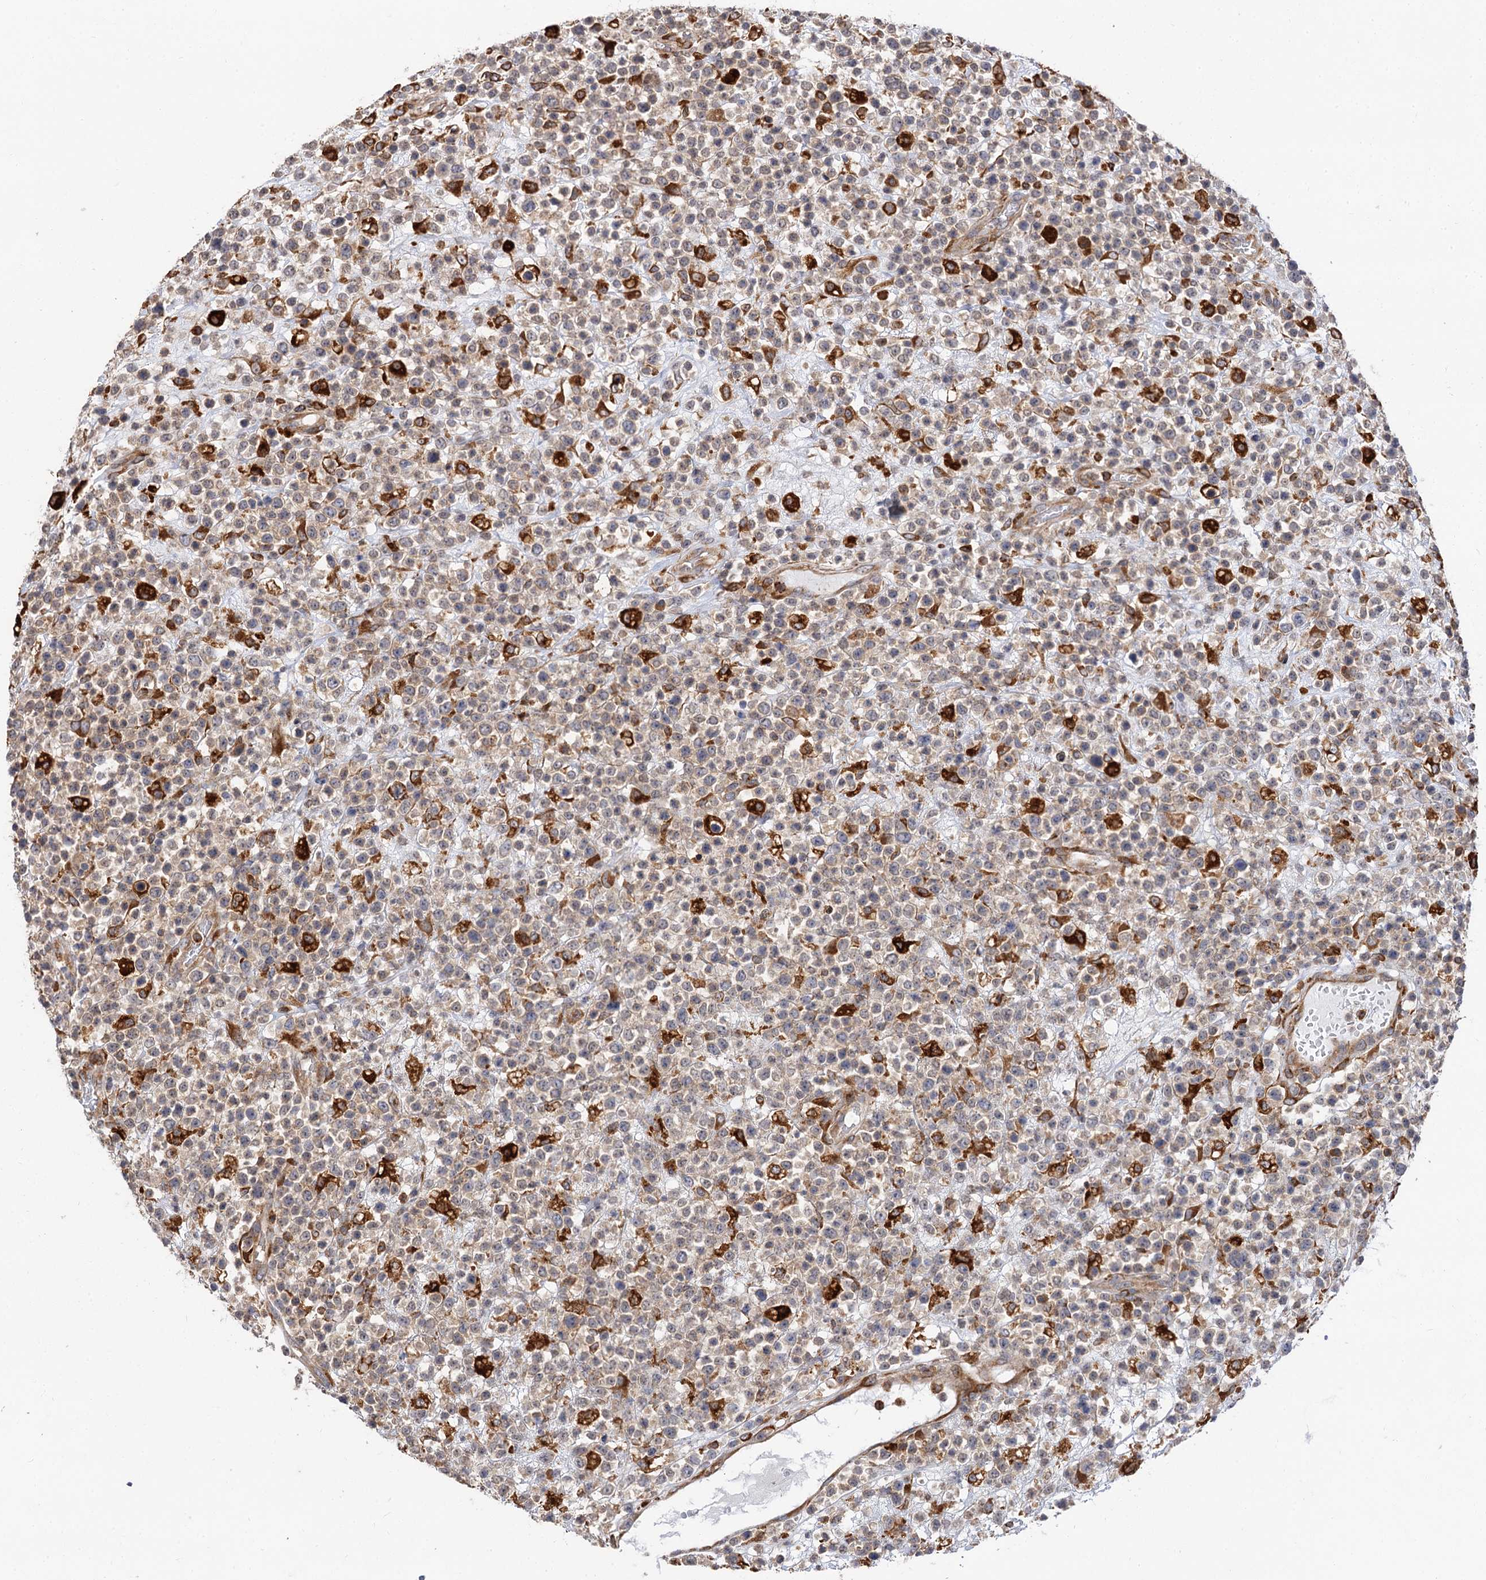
{"staining": {"intensity": "weak", "quantity": "<25%", "location": "cytoplasmic/membranous"}, "tissue": "lymphoma", "cell_type": "Tumor cells", "image_type": "cancer", "snomed": [{"axis": "morphology", "description": "Malignant lymphoma, non-Hodgkin's type, High grade"}, {"axis": "topography", "description": "Colon"}], "caption": "Tumor cells show no significant positivity in malignant lymphoma, non-Hodgkin's type (high-grade). (Immunohistochemistry, brightfield microscopy, high magnification).", "gene": "PPIP5K2", "patient": {"sex": "female", "age": 53}}